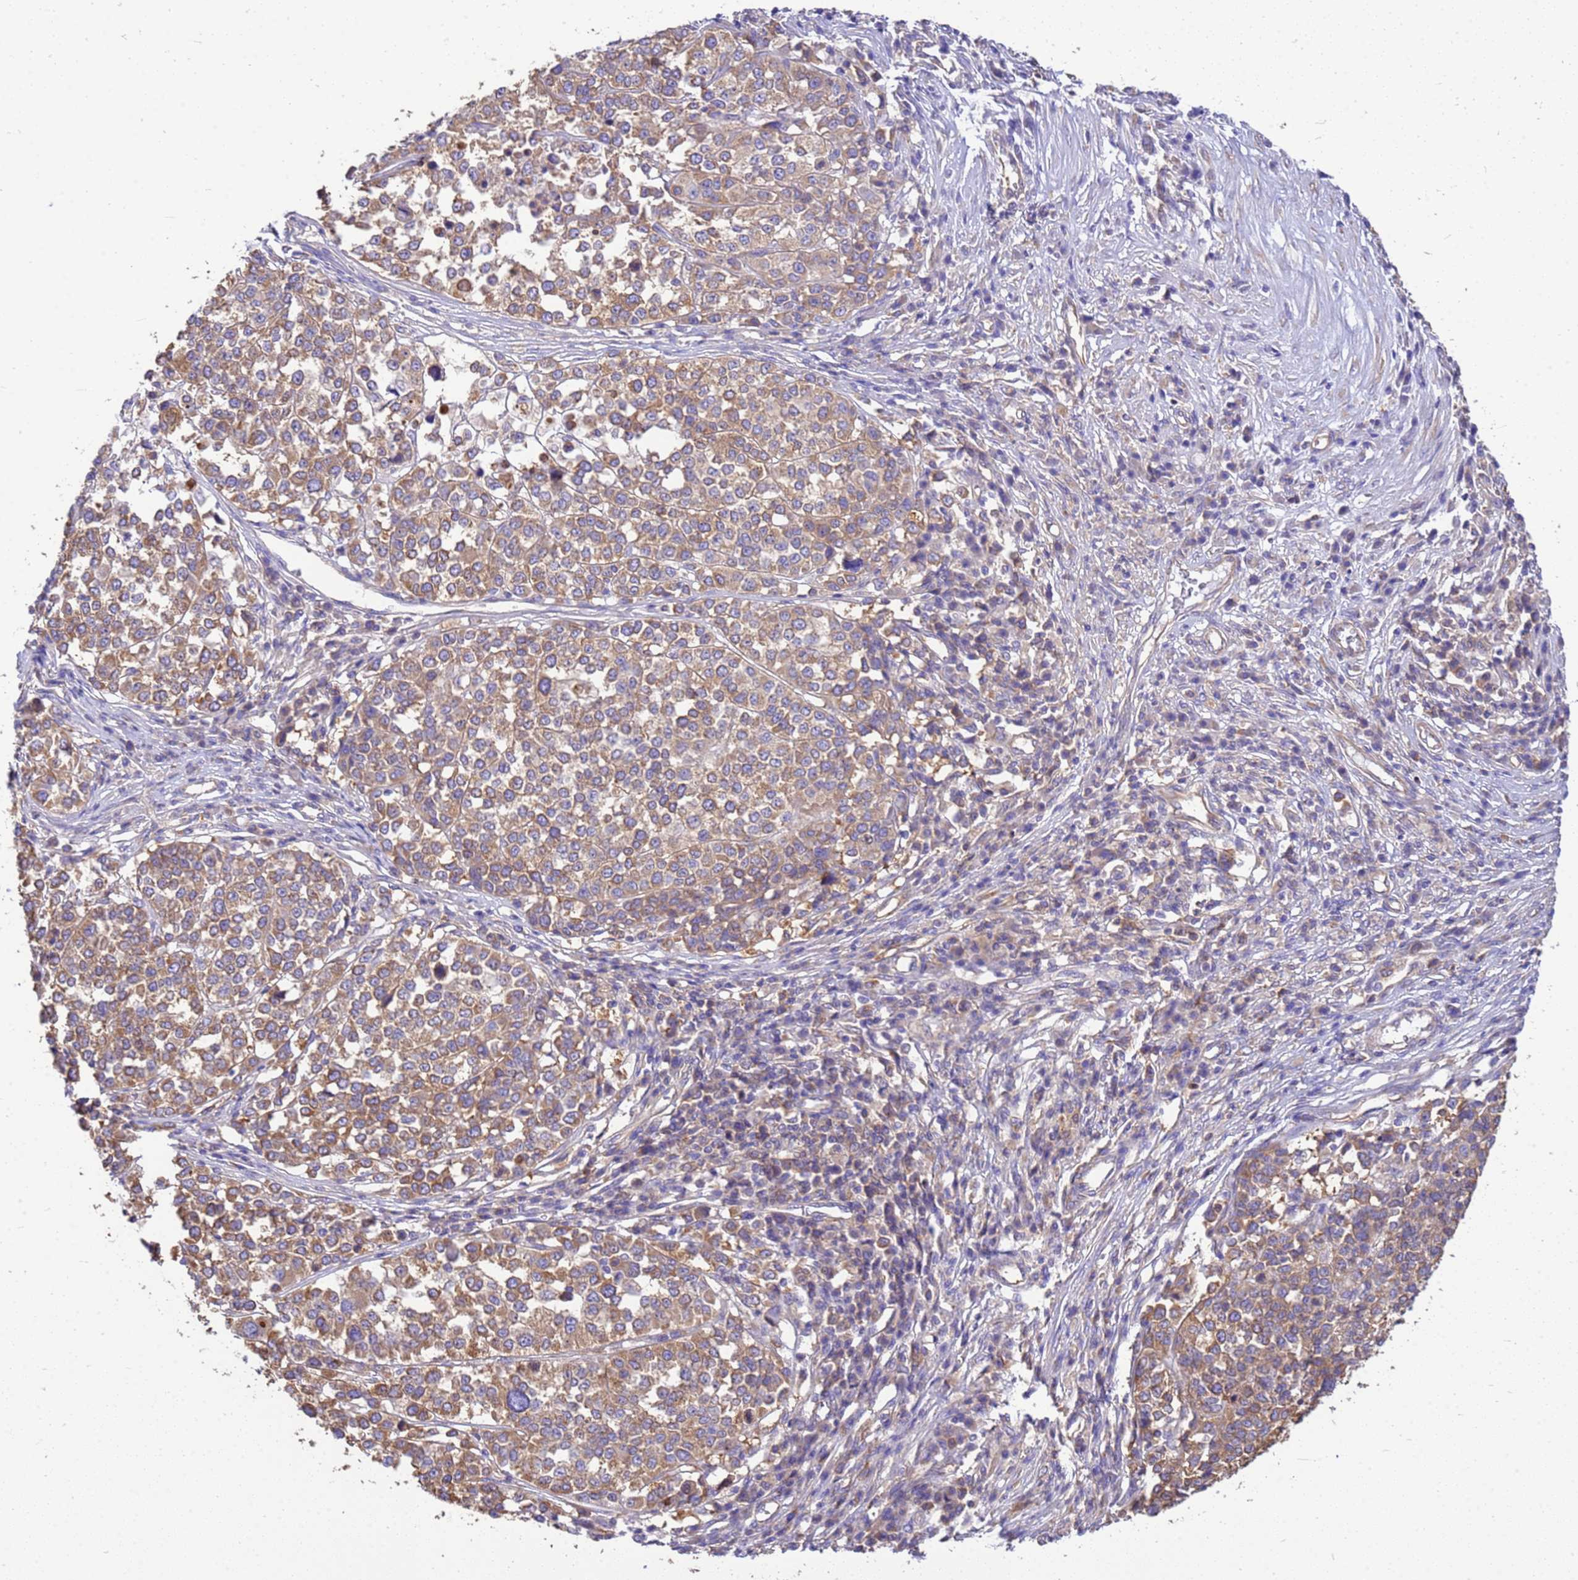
{"staining": {"intensity": "moderate", "quantity": ">75%", "location": "cytoplasmic/membranous"}, "tissue": "melanoma", "cell_type": "Tumor cells", "image_type": "cancer", "snomed": [{"axis": "morphology", "description": "Malignant melanoma, Metastatic site"}, {"axis": "topography", "description": "Lymph node"}], "caption": "Moderate cytoplasmic/membranous expression for a protein is identified in about >75% of tumor cells of malignant melanoma (metastatic site) using immunohistochemistry (IHC).", "gene": "TUBB1", "patient": {"sex": "male", "age": 44}}